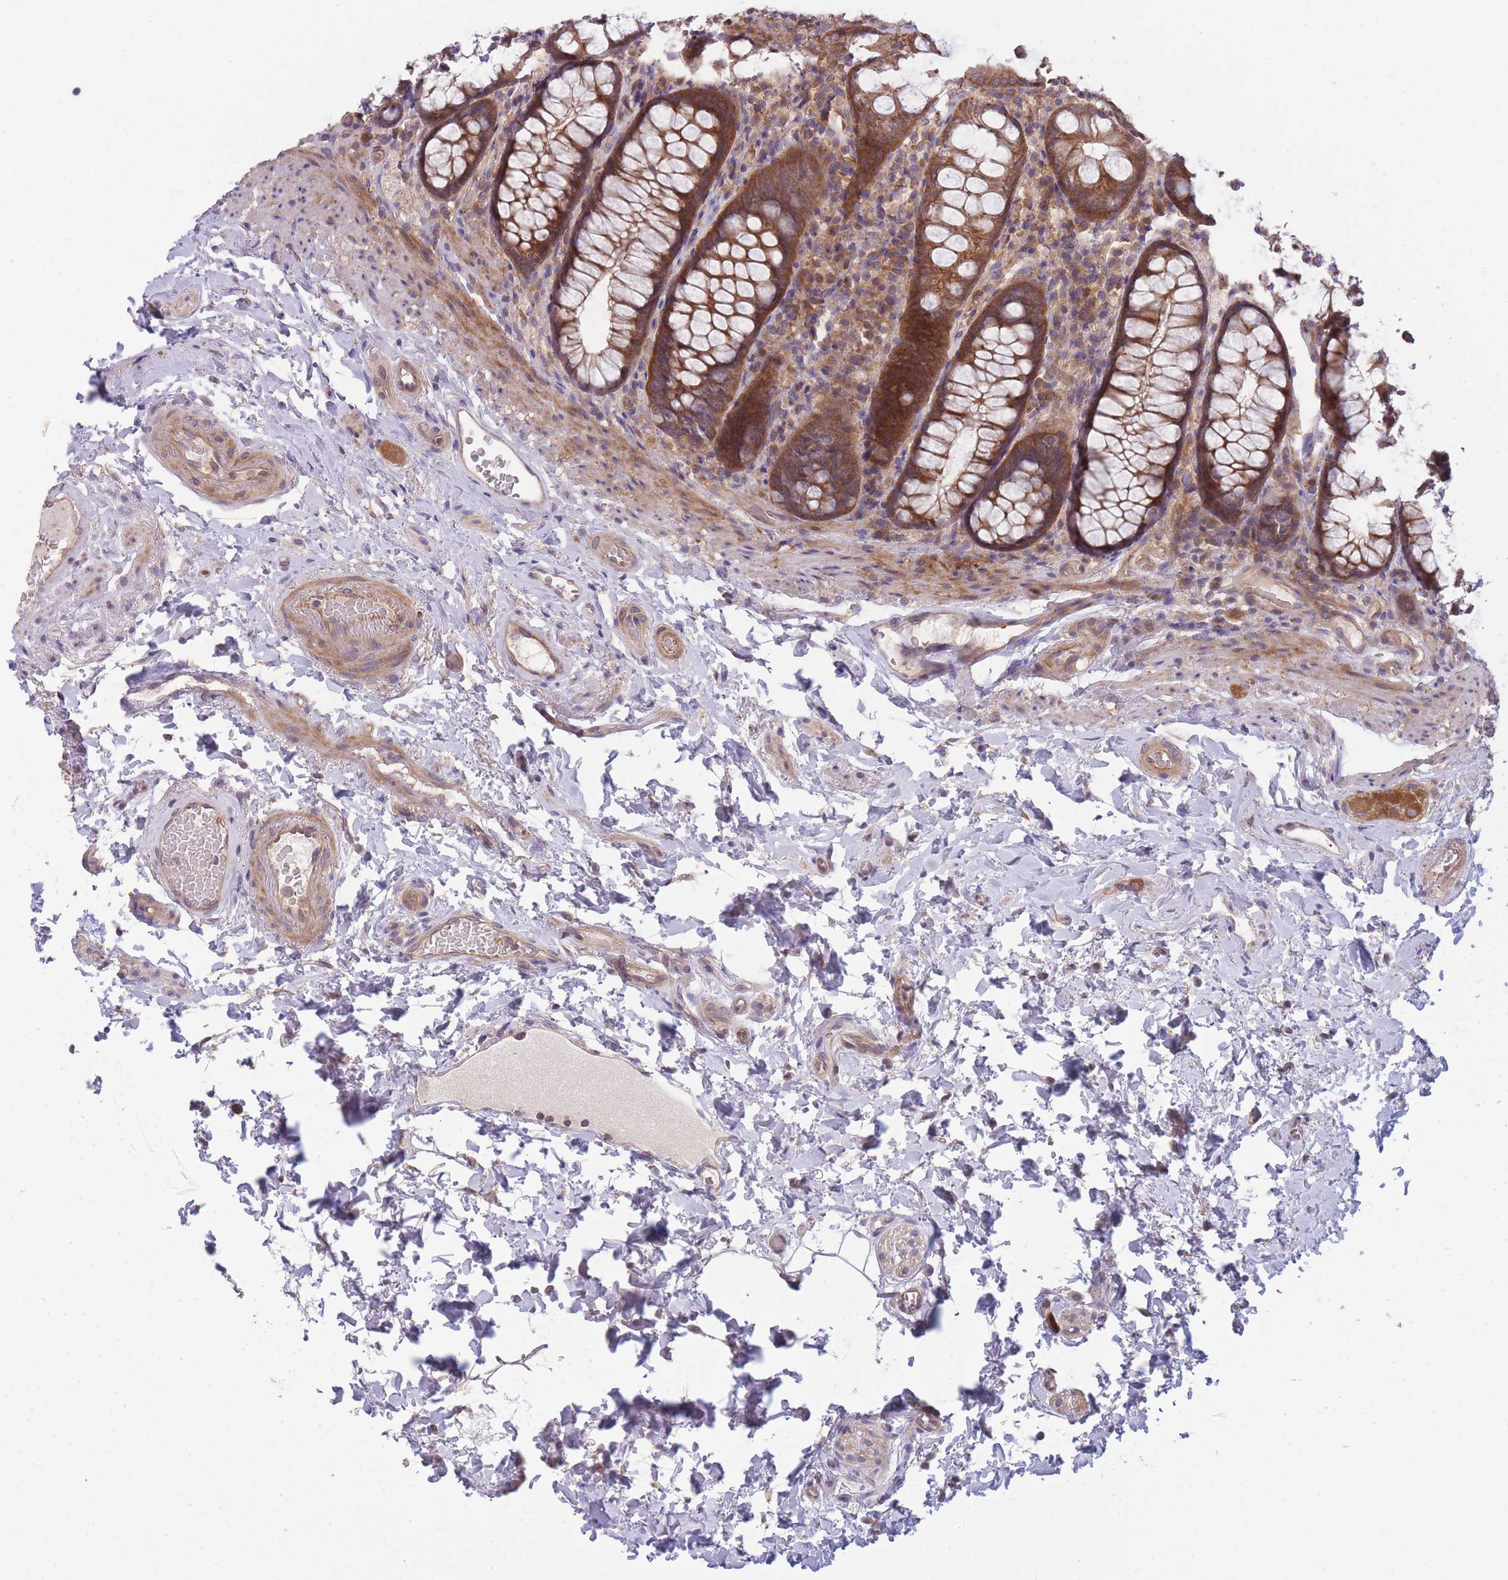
{"staining": {"intensity": "moderate", "quantity": ">75%", "location": "cytoplasmic/membranous"}, "tissue": "rectum", "cell_type": "Glandular cells", "image_type": "normal", "snomed": [{"axis": "morphology", "description": "Normal tissue, NOS"}, {"axis": "topography", "description": "Rectum"}], "caption": "An IHC photomicrograph of normal tissue is shown. Protein staining in brown highlights moderate cytoplasmic/membranous positivity in rectum within glandular cells.", "gene": "PFDN6", "patient": {"sex": "male", "age": 83}}